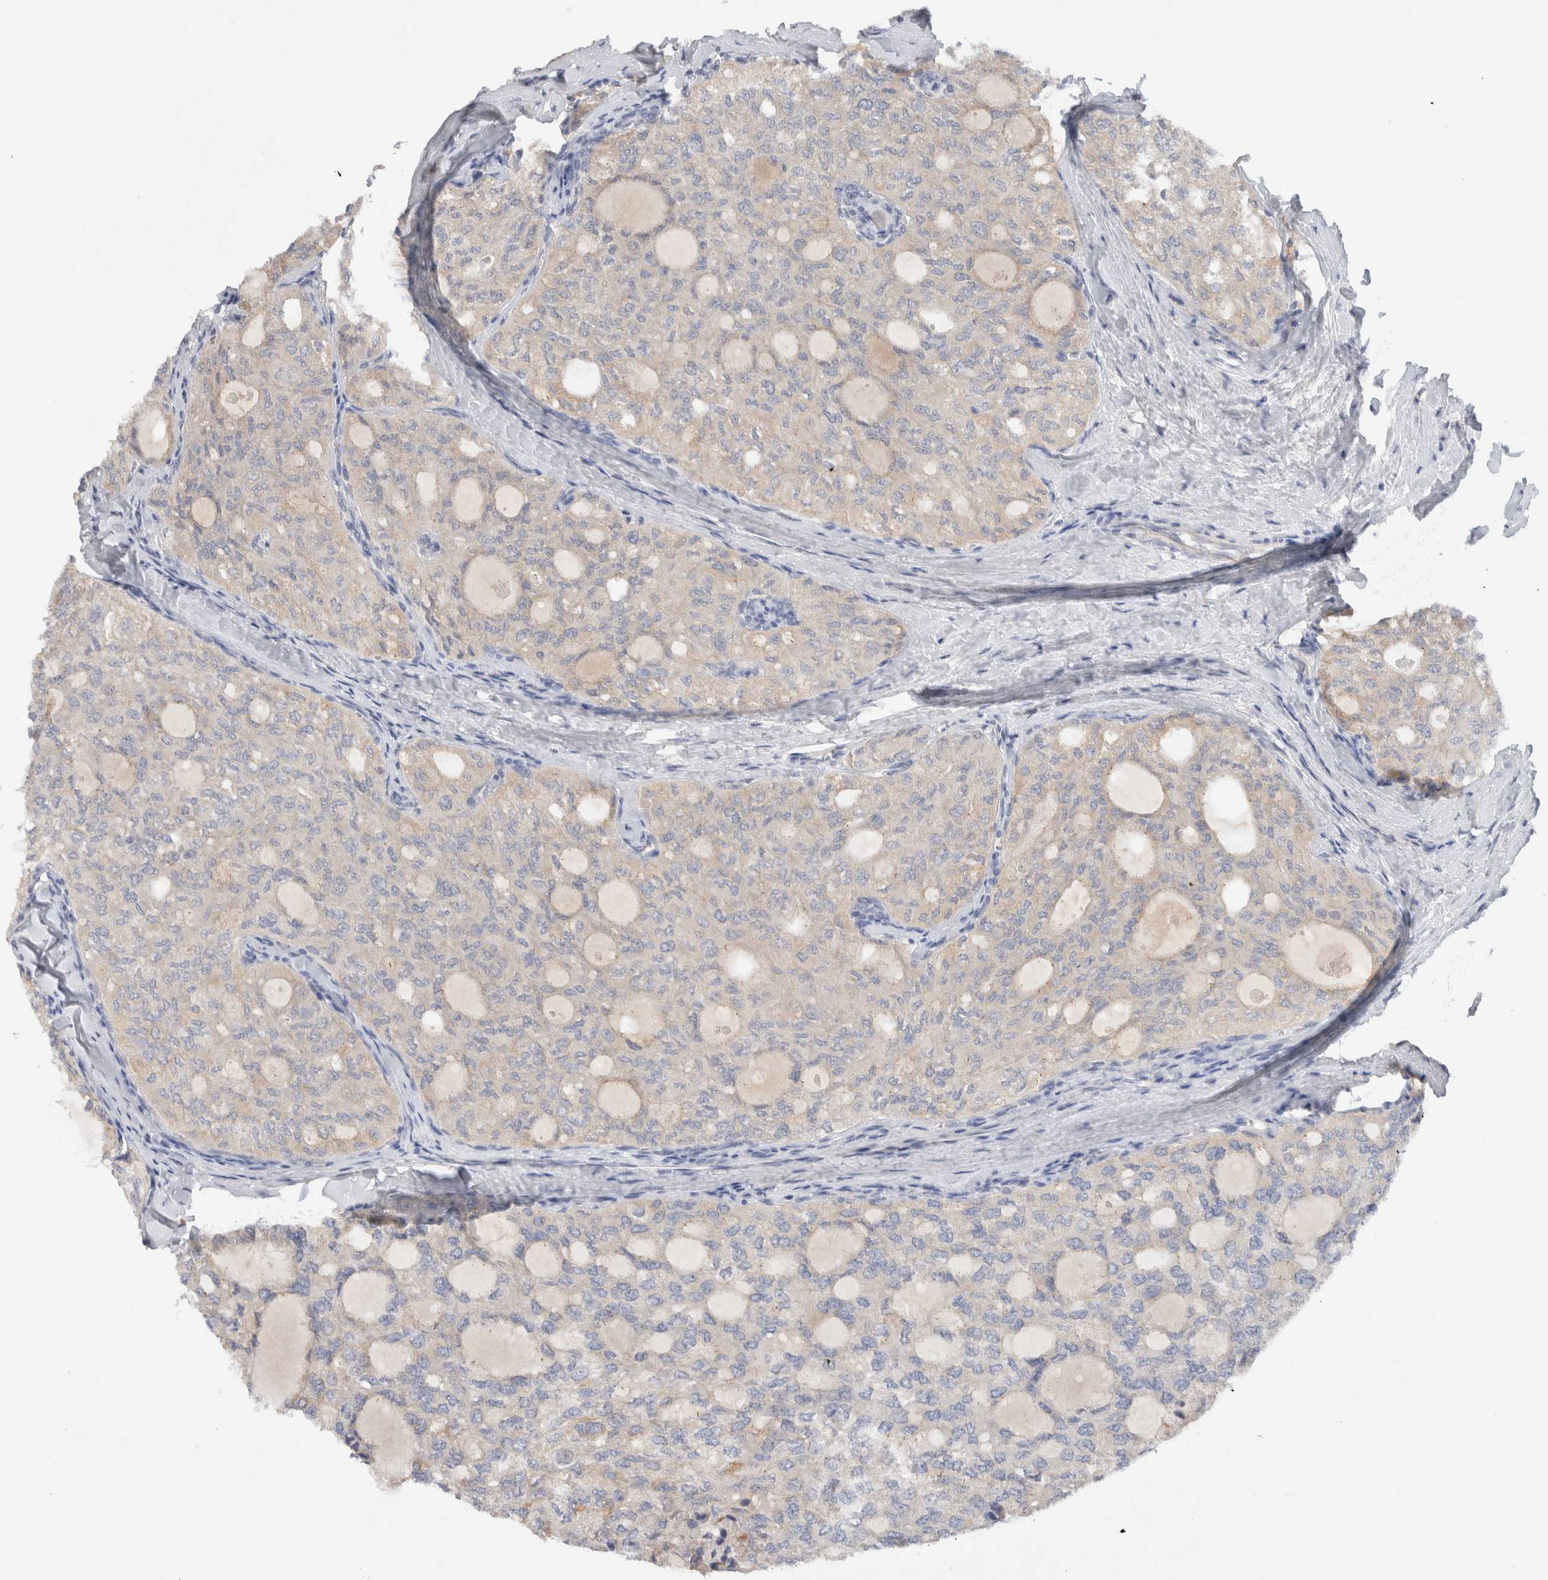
{"staining": {"intensity": "weak", "quantity": "25%-75%", "location": "cytoplasmic/membranous"}, "tissue": "thyroid cancer", "cell_type": "Tumor cells", "image_type": "cancer", "snomed": [{"axis": "morphology", "description": "Follicular adenoma carcinoma, NOS"}, {"axis": "topography", "description": "Thyroid gland"}], "caption": "Follicular adenoma carcinoma (thyroid) was stained to show a protein in brown. There is low levels of weak cytoplasmic/membranous positivity in about 25%-75% of tumor cells.", "gene": "GAS1", "patient": {"sex": "male", "age": 75}}